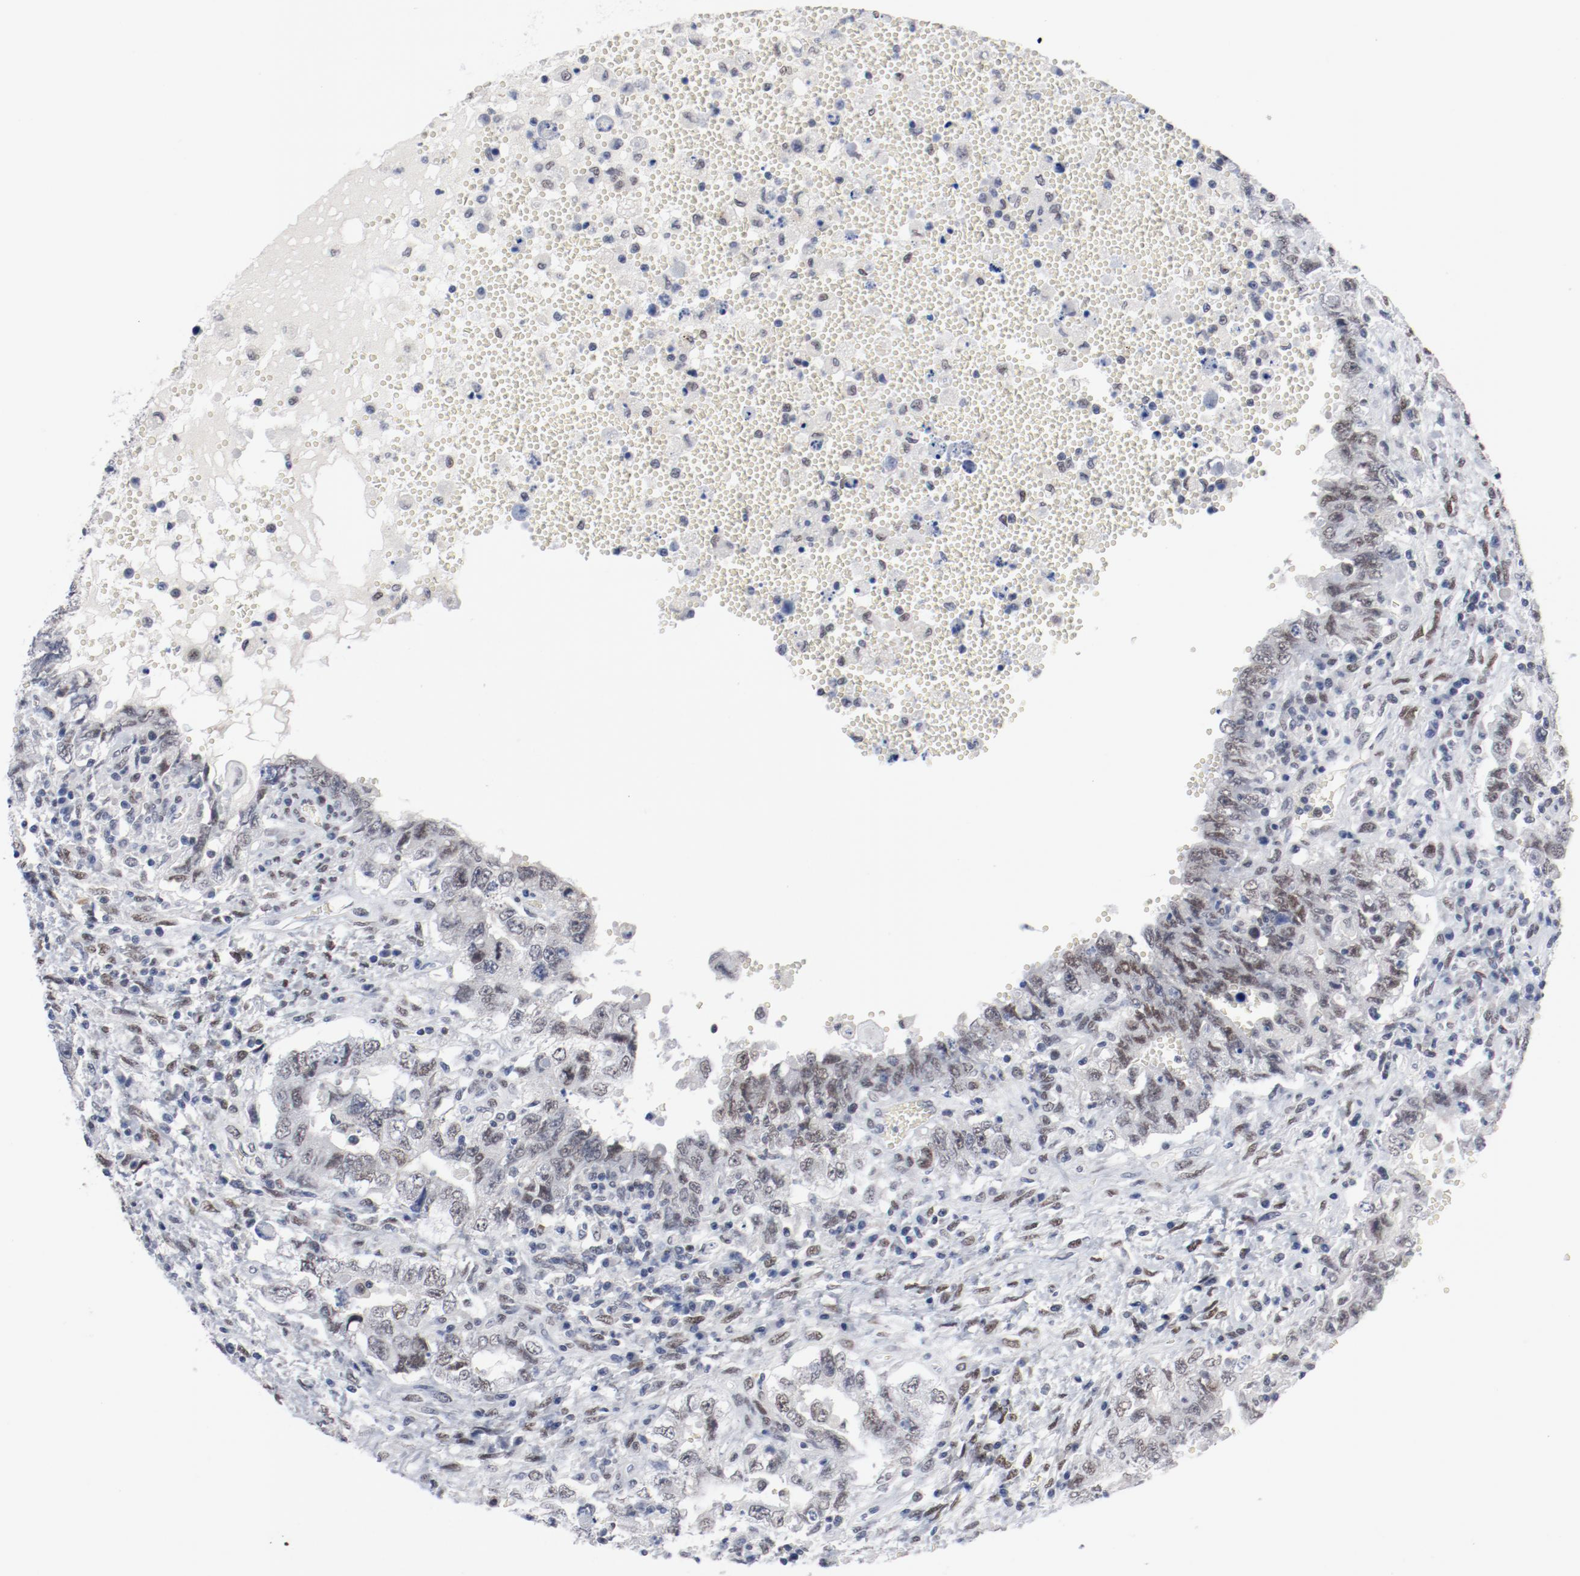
{"staining": {"intensity": "moderate", "quantity": ">75%", "location": "nuclear"}, "tissue": "testis cancer", "cell_type": "Tumor cells", "image_type": "cancer", "snomed": [{"axis": "morphology", "description": "Carcinoma, Embryonal, NOS"}, {"axis": "topography", "description": "Testis"}], "caption": "A medium amount of moderate nuclear positivity is identified in approximately >75% of tumor cells in testis cancer (embryonal carcinoma) tissue.", "gene": "ARNT", "patient": {"sex": "male", "age": 26}}